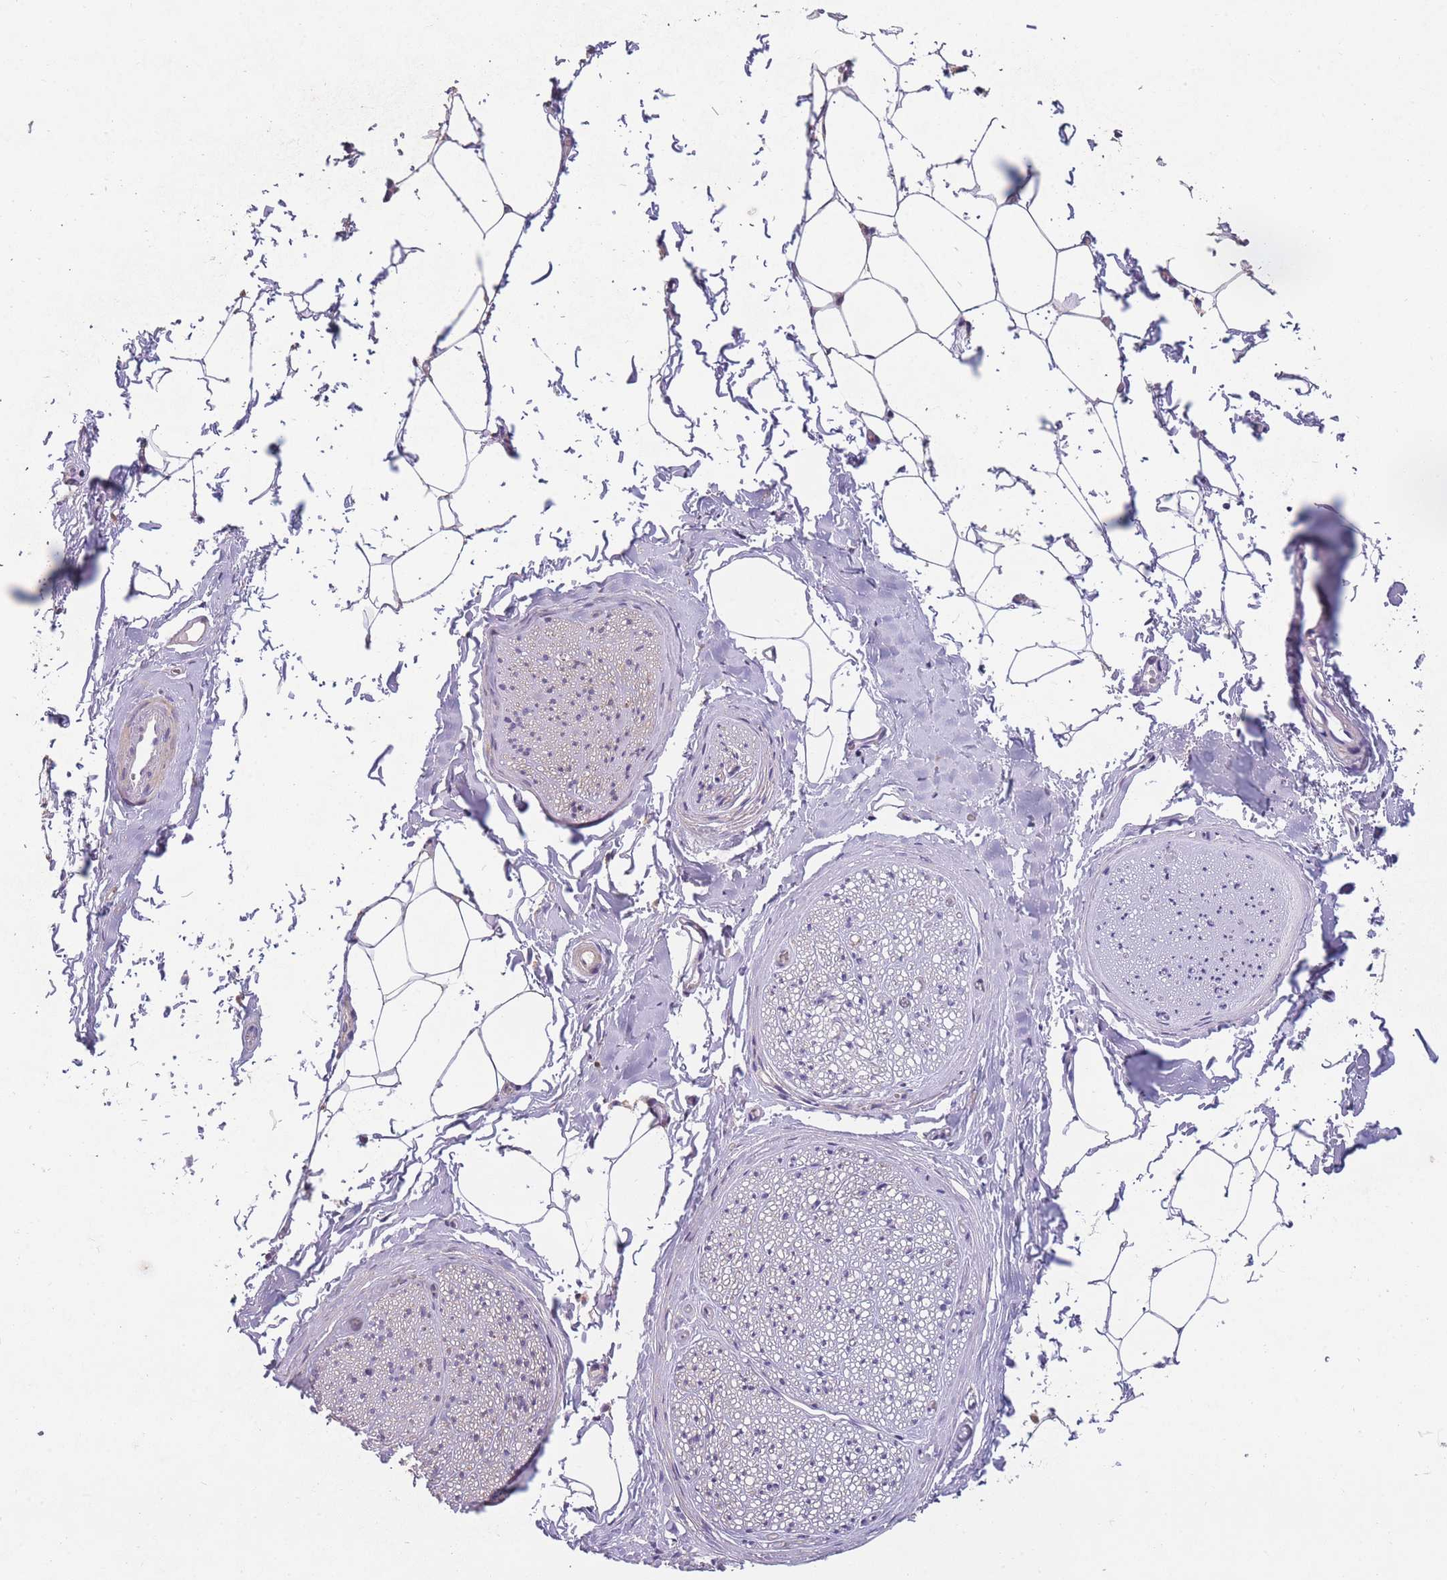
{"staining": {"intensity": "negative", "quantity": "none", "location": "none"}, "tissue": "adipose tissue", "cell_type": "Adipocytes", "image_type": "normal", "snomed": [{"axis": "morphology", "description": "Normal tissue, NOS"}, {"axis": "morphology", "description": "Adenocarcinoma, High grade"}, {"axis": "topography", "description": "Prostate"}, {"axis": "topography", "description": "Peripheral nerve tissue"}], "caption": "High power microscopy image of an immunohistochemistry (IHC) photomicrograph of normal adipose tissue, revealing no significant expression in adipocytes.", "gene": "ENSG00000255639", "patient": {"sex": "male", "age": 68}}